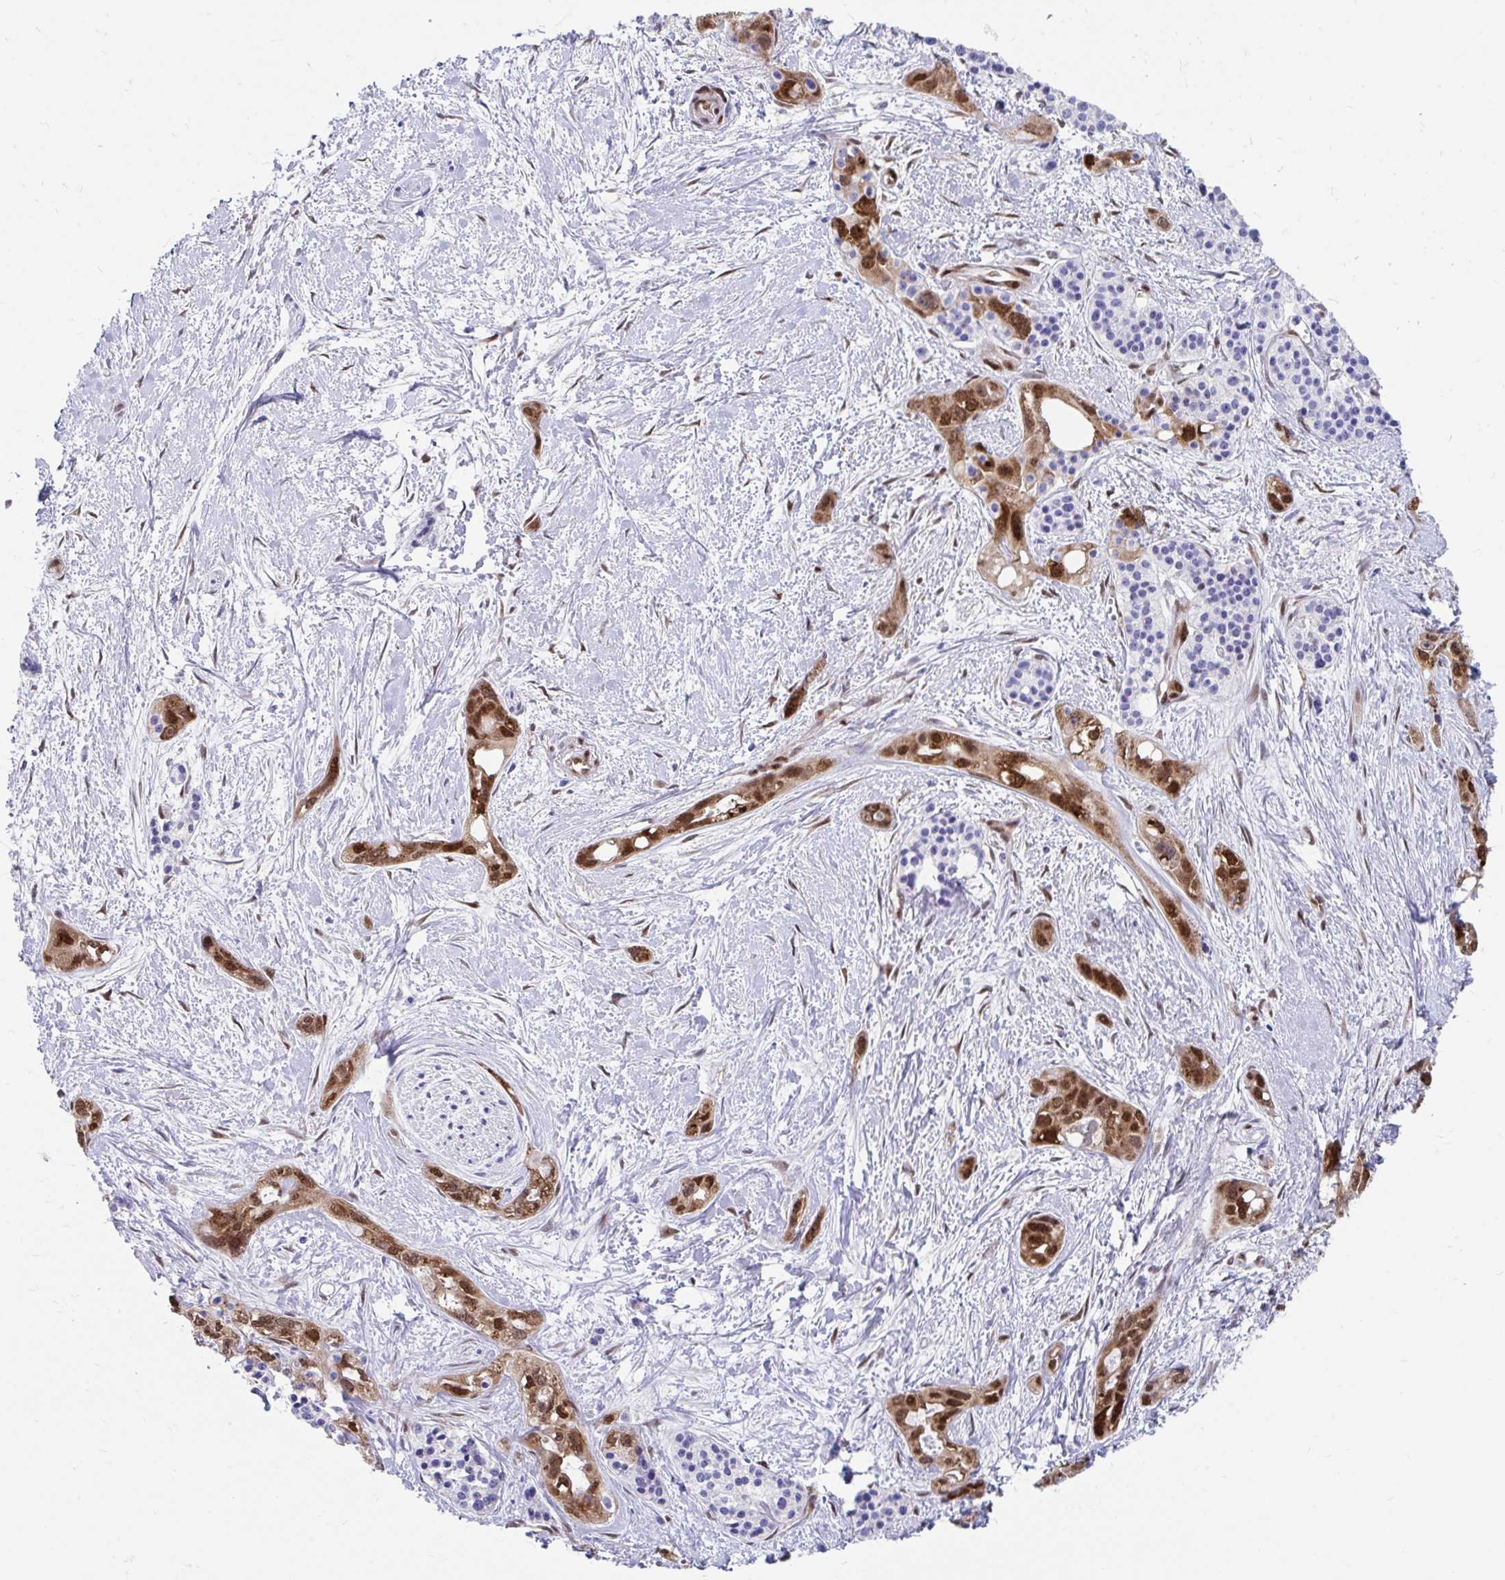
{"staining": {"intensity": "strong", "quantity": ">75%", "location": "cytoplasmic/membranous,nuclear"}, "tissue": "pancreatic cancer", "cell_type": "Tumor cells", "image_type": "cancer", "snomed": [{"axis": "morphology", "description": "Adenocarcinoma, NOS"}, {"axis": "topography", "description": "Pancreas"}], "caption": "Tumor cells exhibit high levels of strong cytoplasmic/membranous and nuclear positivity in approximately >75% of cells in human pancreatic cancer (adenocarcinoma). (DAB (3,3'-diaminobenzidine) = brown stain, brightfield microscopy at high magnification).", "gene": "RBPMS", "patient": {"sex": "female", "age": 50}}